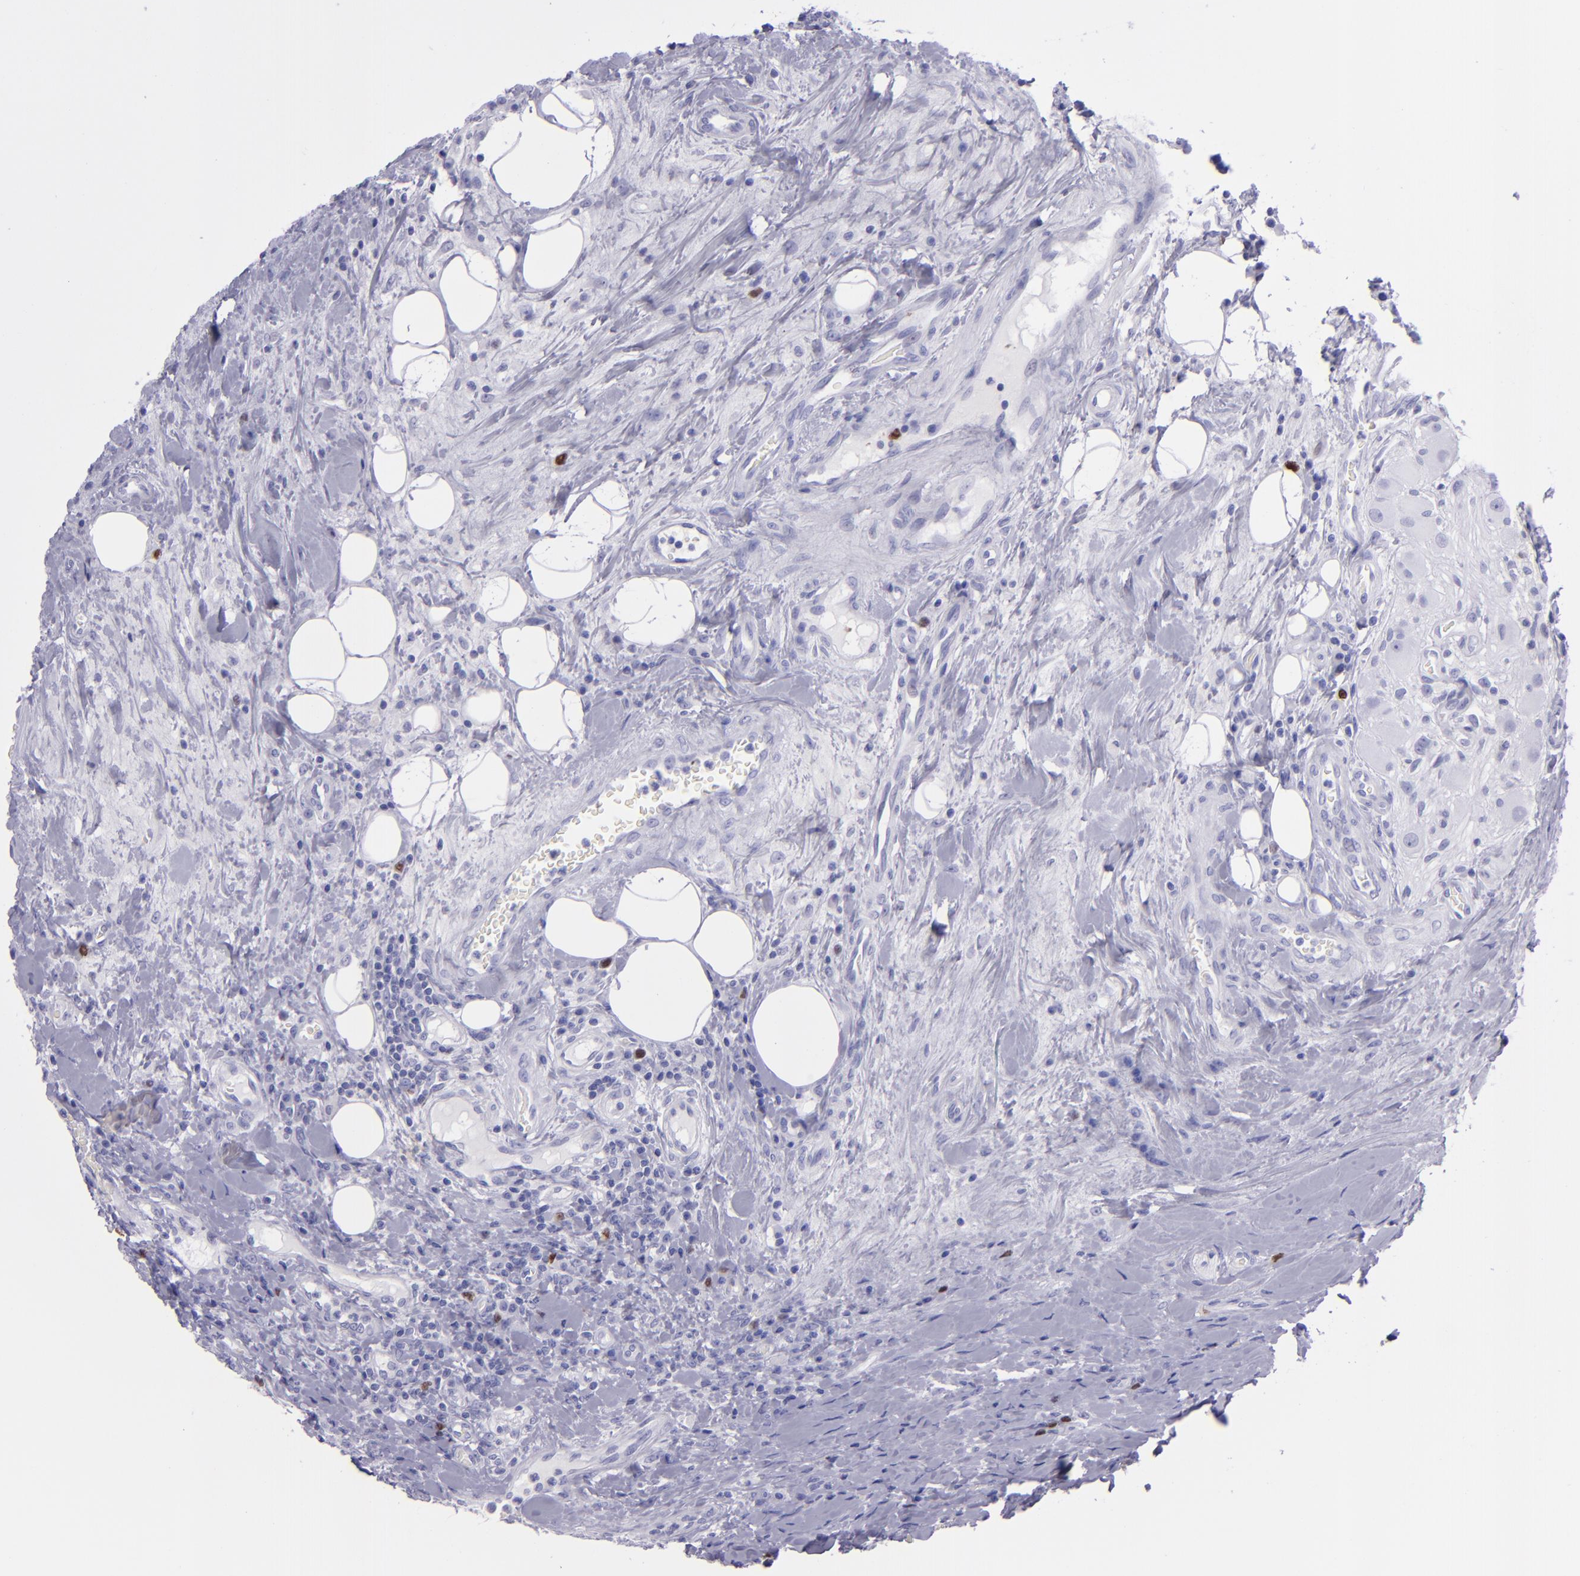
{"staining": {"intensity": "strong", "quantity": "<25%", "location": "nuclear"}, "tissue": "colorectal cancer", "cell_type": "Tumor cells", "image_type": "cancer", "snomed": [{"axis": "morphology", "description": "Adenocarcinoma, NOS"}, {"axis": "topography", "description": "Colon"}], "caption": "Colorectal adenocarcinoma tissue reveals strong nuclear positivity in about <25% of tumor cells, visualized by immunohistochemistry.", "gene": "TOP2A", "patient": {"sex": "male", "age": 54}}